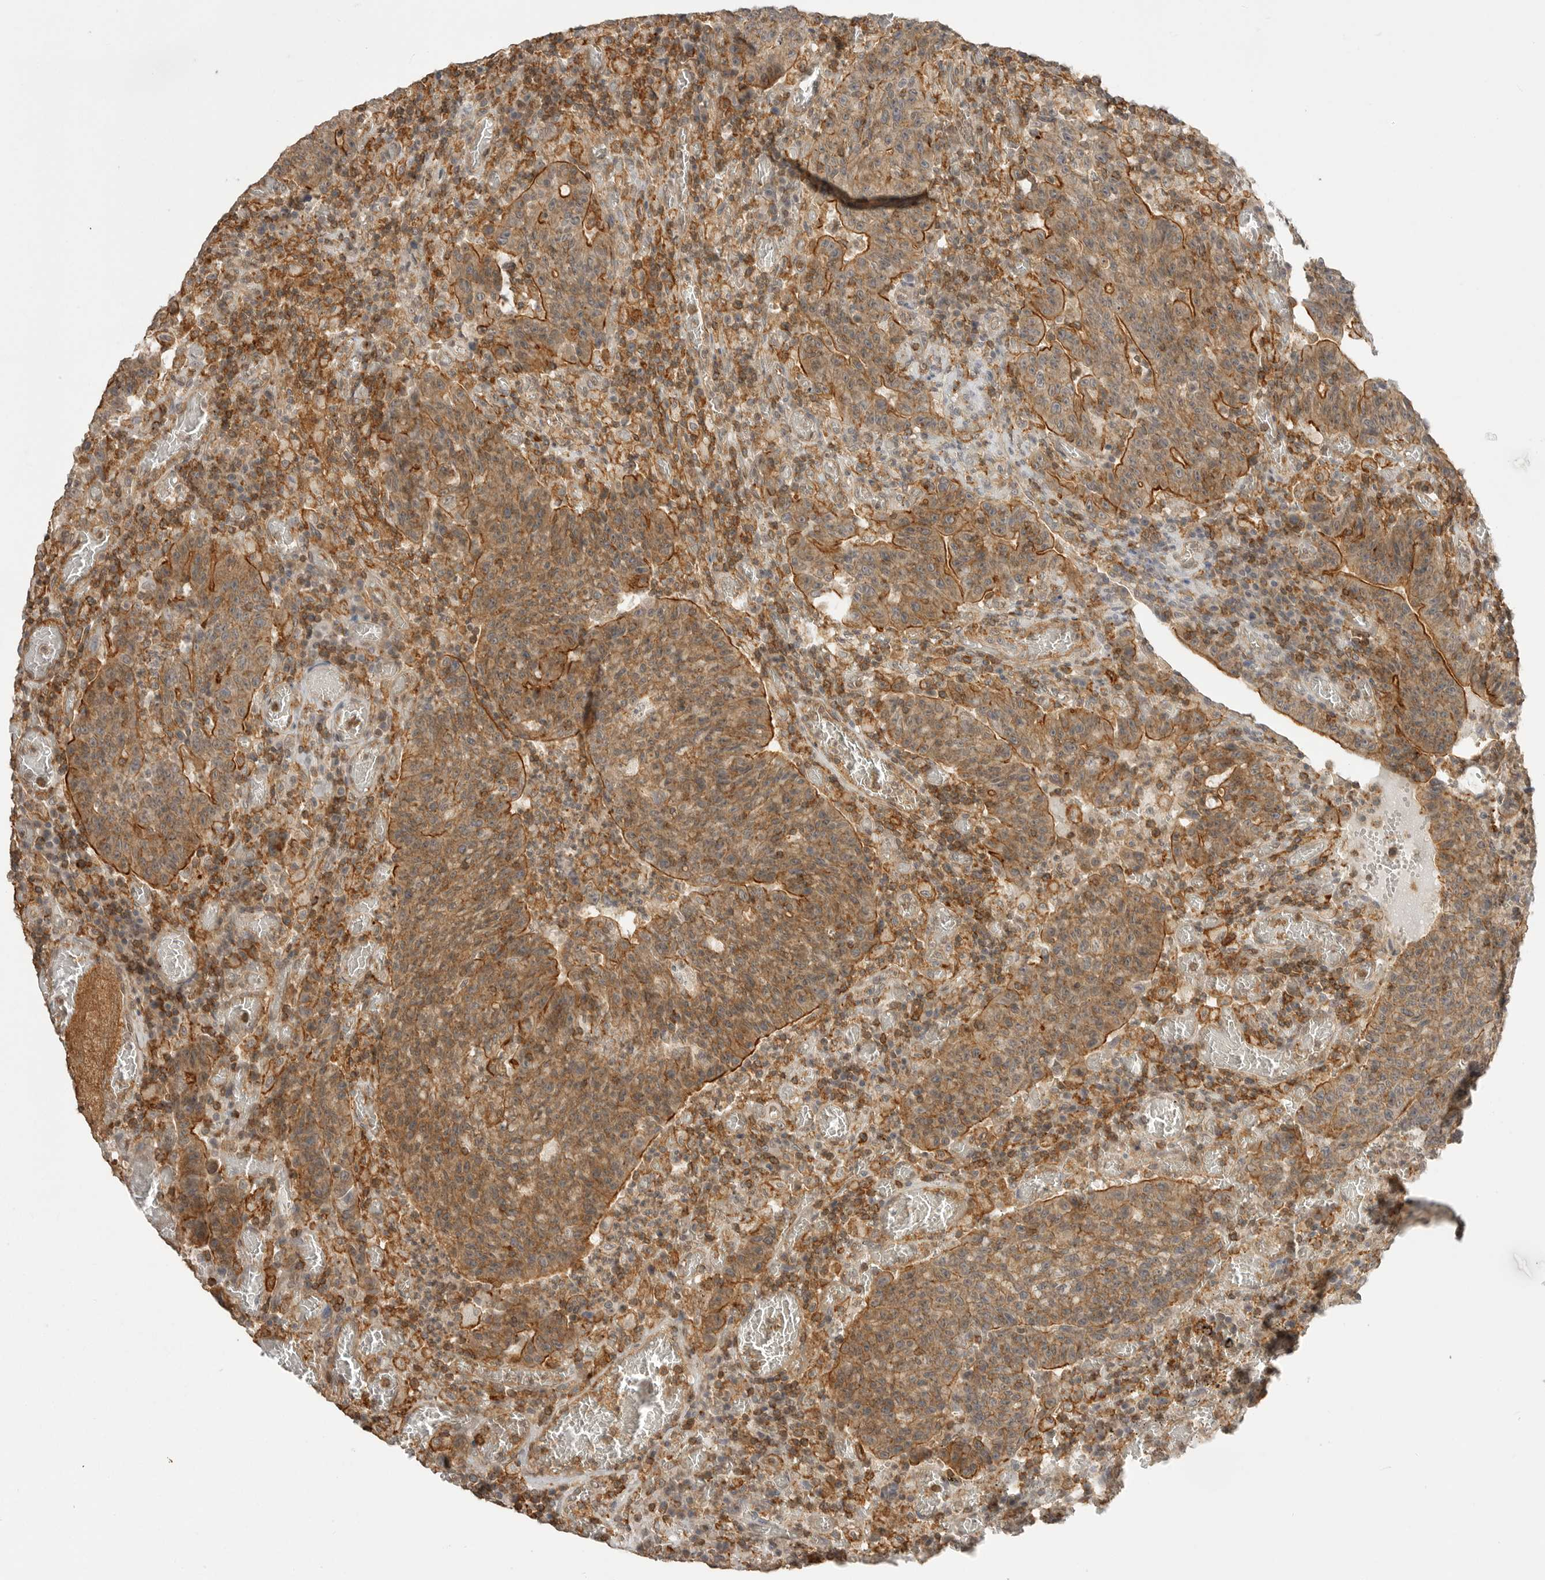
{"staining": {"intensity": "moderate", "quantity": ">75%", "location": "cytoplasmic/membranous"}, "tissue": "colorectal cancer", "cell_type": "Tumor cells", "image_type": "cancer", "snomed": [{"axis": "morphology", "description": "Adenocarcinoma, NOS"}, {"axis": "topography", "description": "Colon"}], "caption": "Colorectal adenocarcinoma was stained to show a protein in brown. There is medium levels of moderate cytoplasmic/membranous expression in approximately >75% of tumor cells.", "gene": "GPC2", "patient": {"sex": "female", "age": 75}}